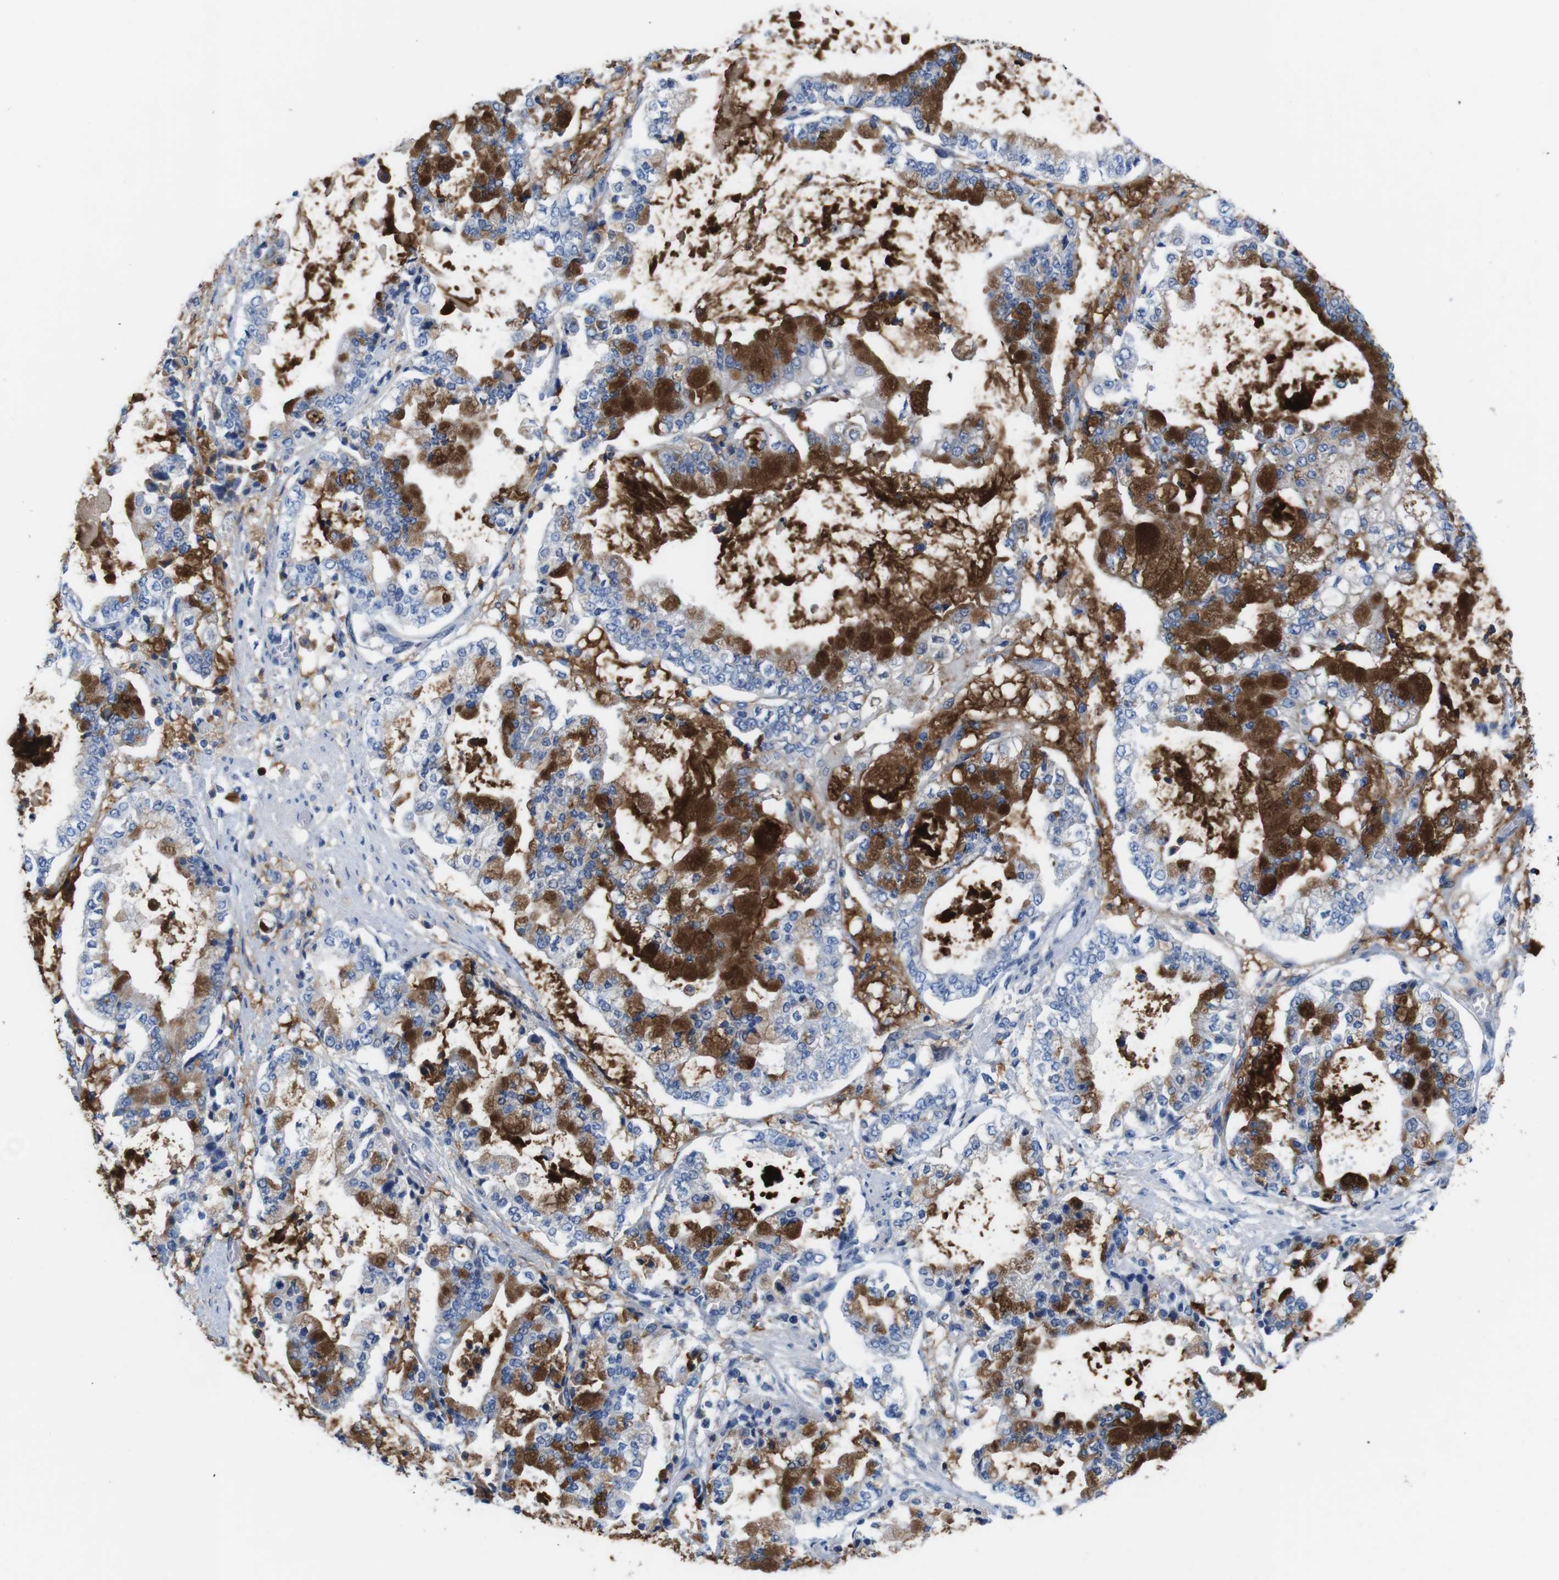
{"staining": {"intensity": "strong", "quantity": ">75%", "location": "cytoplasmic/membranous"}, "tissue": "stomach cancer", "cell_type": "Tumor cells", "image_type": "cancer", "snomed": [{"axis": "morphology", "description": "Adenocarcinoma, NOS"}, {"axis": "topography", "description": "Stomach"}], "caption": "DAB (3,3'-diaminobenzidine) immunohistochemical staining of human stomach adenocarcinoma exhibits strong cytoplasmic/membranous protein positivity in about >75% of tumor cells.", "gene": "C1RL", "patient": {"sex": "male", "age": 76}}